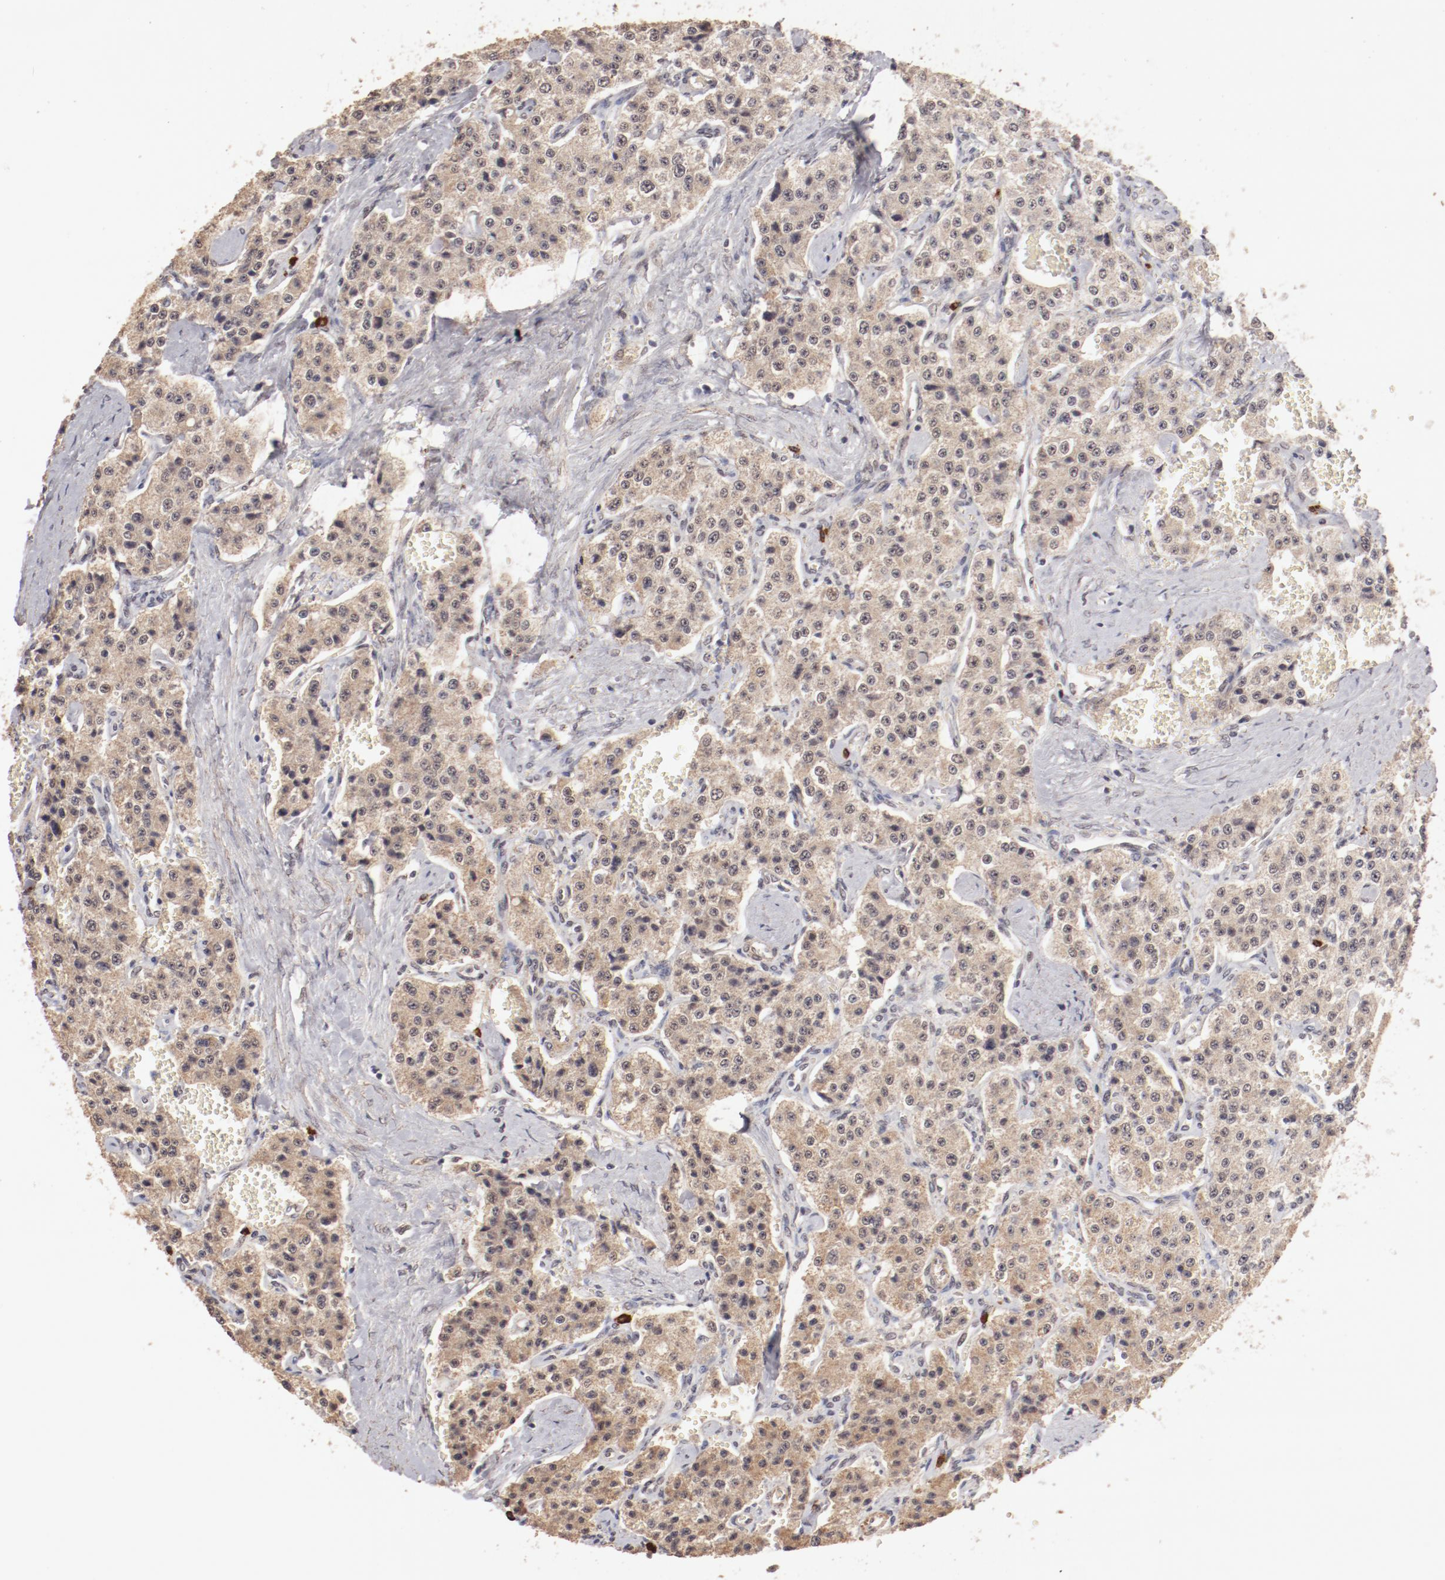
{"staining": {"intensity": "weak", "quantity": ">75%", "location": "cytoplasmic/membranous"}, "tissue": "carcinoid", "cell_type": "Tumor cells", "image_type": "cancer", "snomed": [{"axis": "morphology", "description": "Carcinoid, malignant, NOS"}, {"axis": "topography", "description": "Small intestine"}], "caption": "Approximately >75% of tumor cells in carcinoid (malignant) demonstrate weak cytoplasmic/membranous protein expression as visualized by brown immunohistochemical staining.", "gene": "CLOCK", "patient": {"sex": "male", "age": 52}}